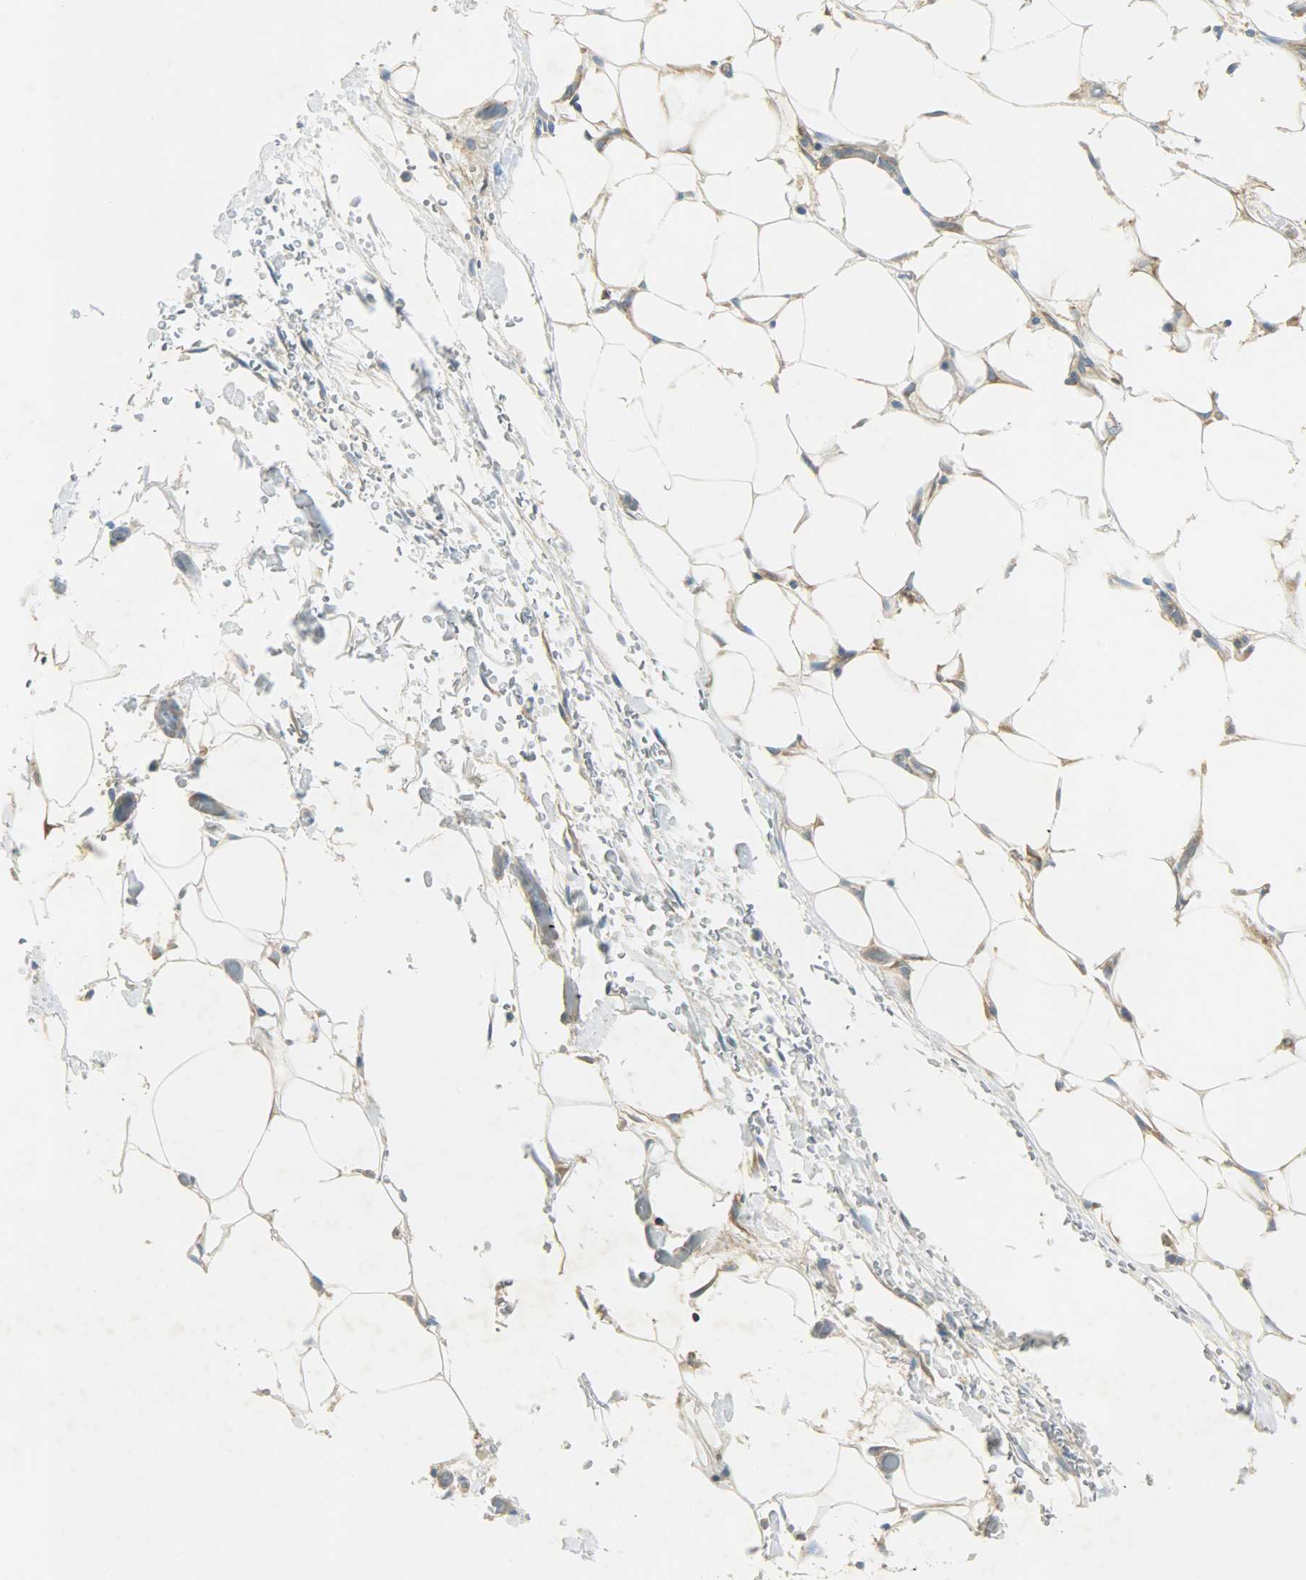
{"staining": {"intensity": "weak", "quantity": "<25%", "location": "cytoplasmic/membranous"}, "tissue": "stomach cancer", "cell_type": "Tumor cells", "image_type": "cancer", "snomed": [{"axis": "morphology", "description": "Adenocarcinoma, NOS"}, {"axis": "topography", "description": "Stomach, lower"}], "caption": "Histopathology image shows no significant protein expression in tumor cells of adenocarcinoma (stomach).", "gene": "TSC22D2", "patient": {"sex": "male", "age": 84}}